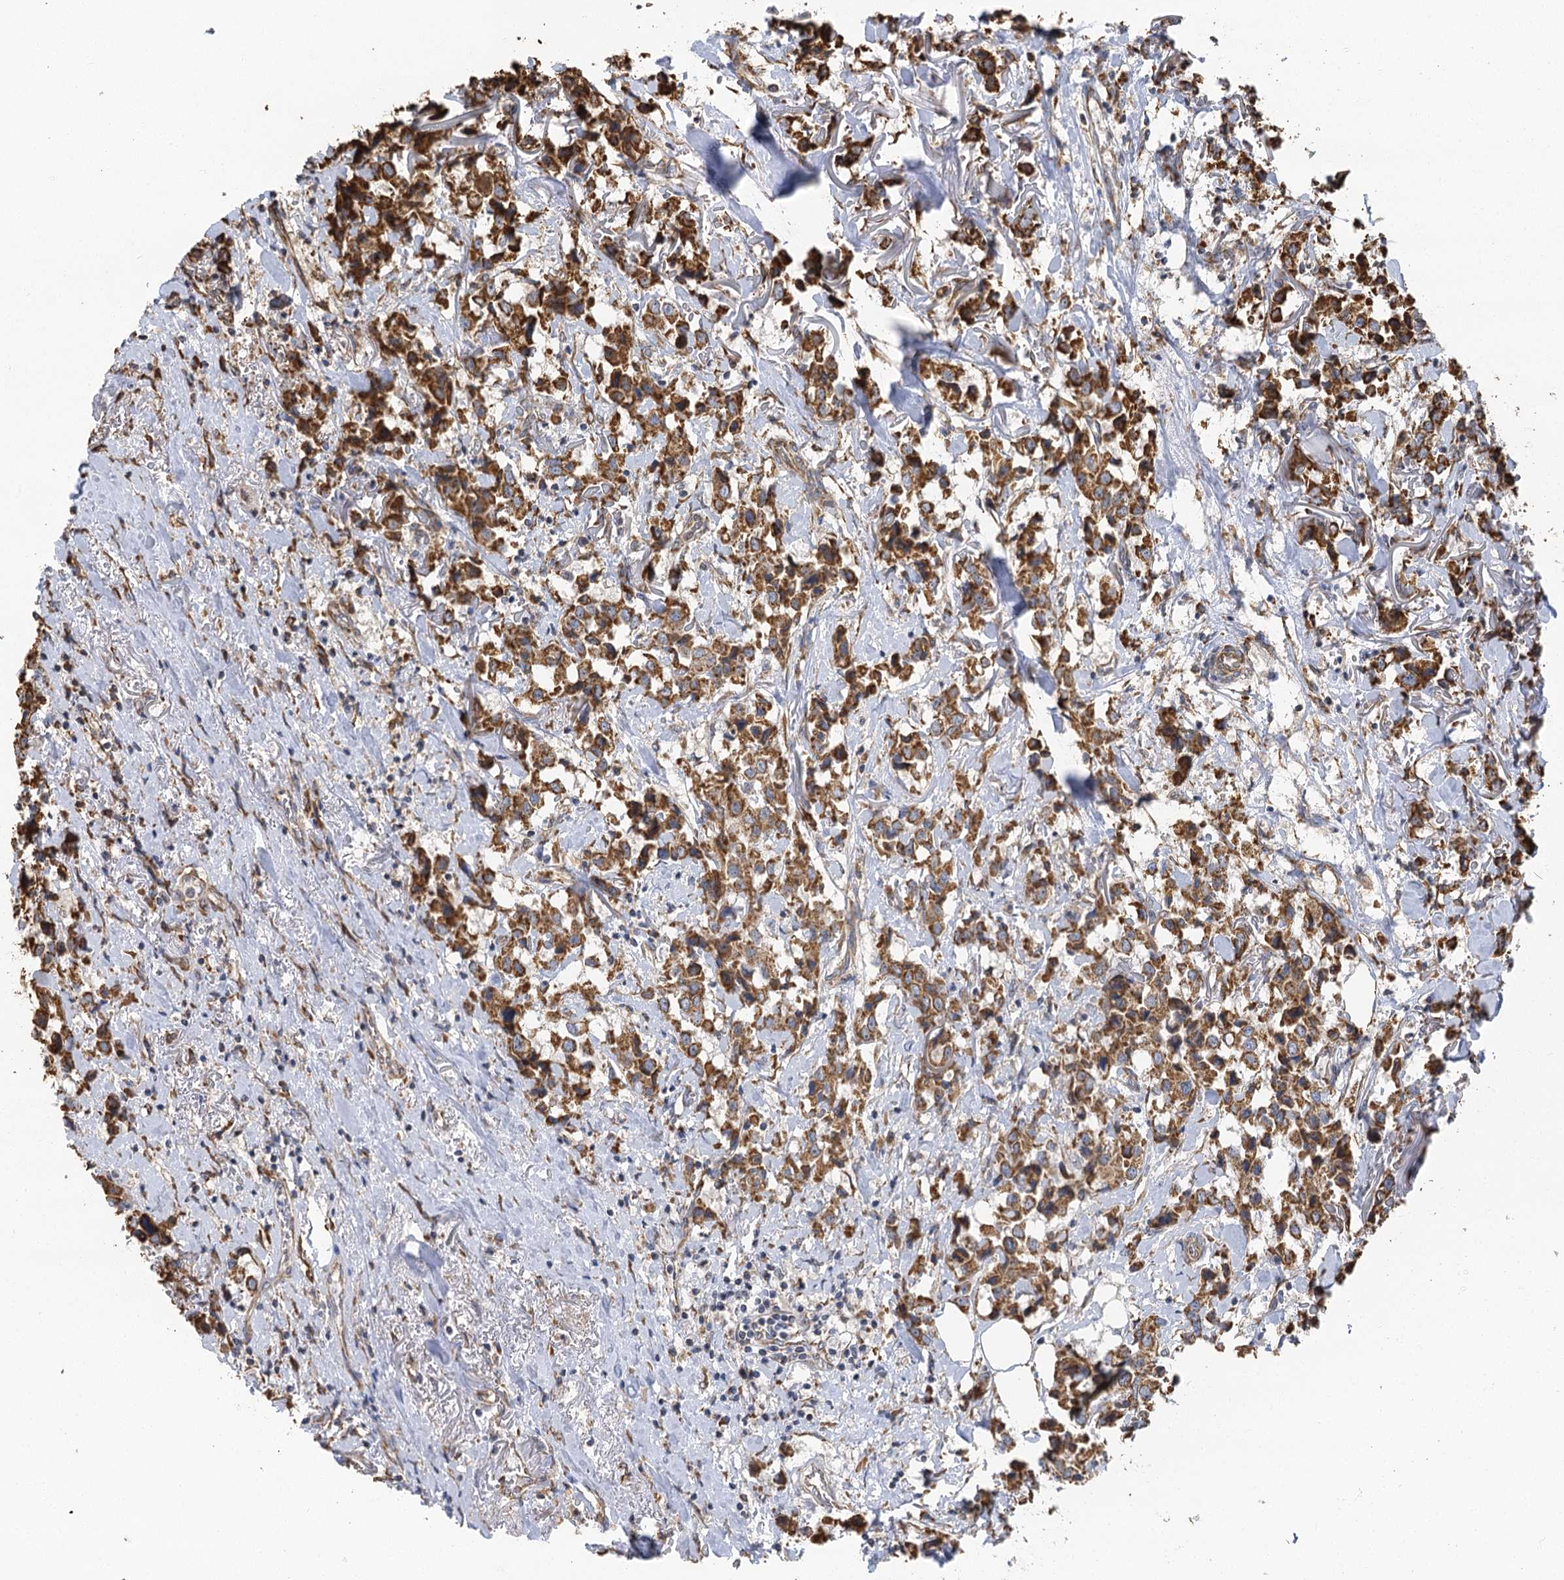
{"staining": {"intensity": "moderate", "quantity": ">75%", "location": "cytoplasmic/membranous"}, "tissue": "breast cancer", "cell_type": "Tumor cells", "image_type": "cancer", "snomed": [{"axis": "morphology", "description": "Duct carcinoma"}, {"axis": "topography", "description": "Breast"}], "caption": "Infiltrating ductal carcinoma (breast) stained for a protein displays moderate cytoplasmic/membranous positivity in tumor cells. (DAB (3,3'-diaminobenzidine) IHC with brightfield microscopy, high magnification).", "gene": "IL11RA", "patient": {"sex": "female", "age": 80}}